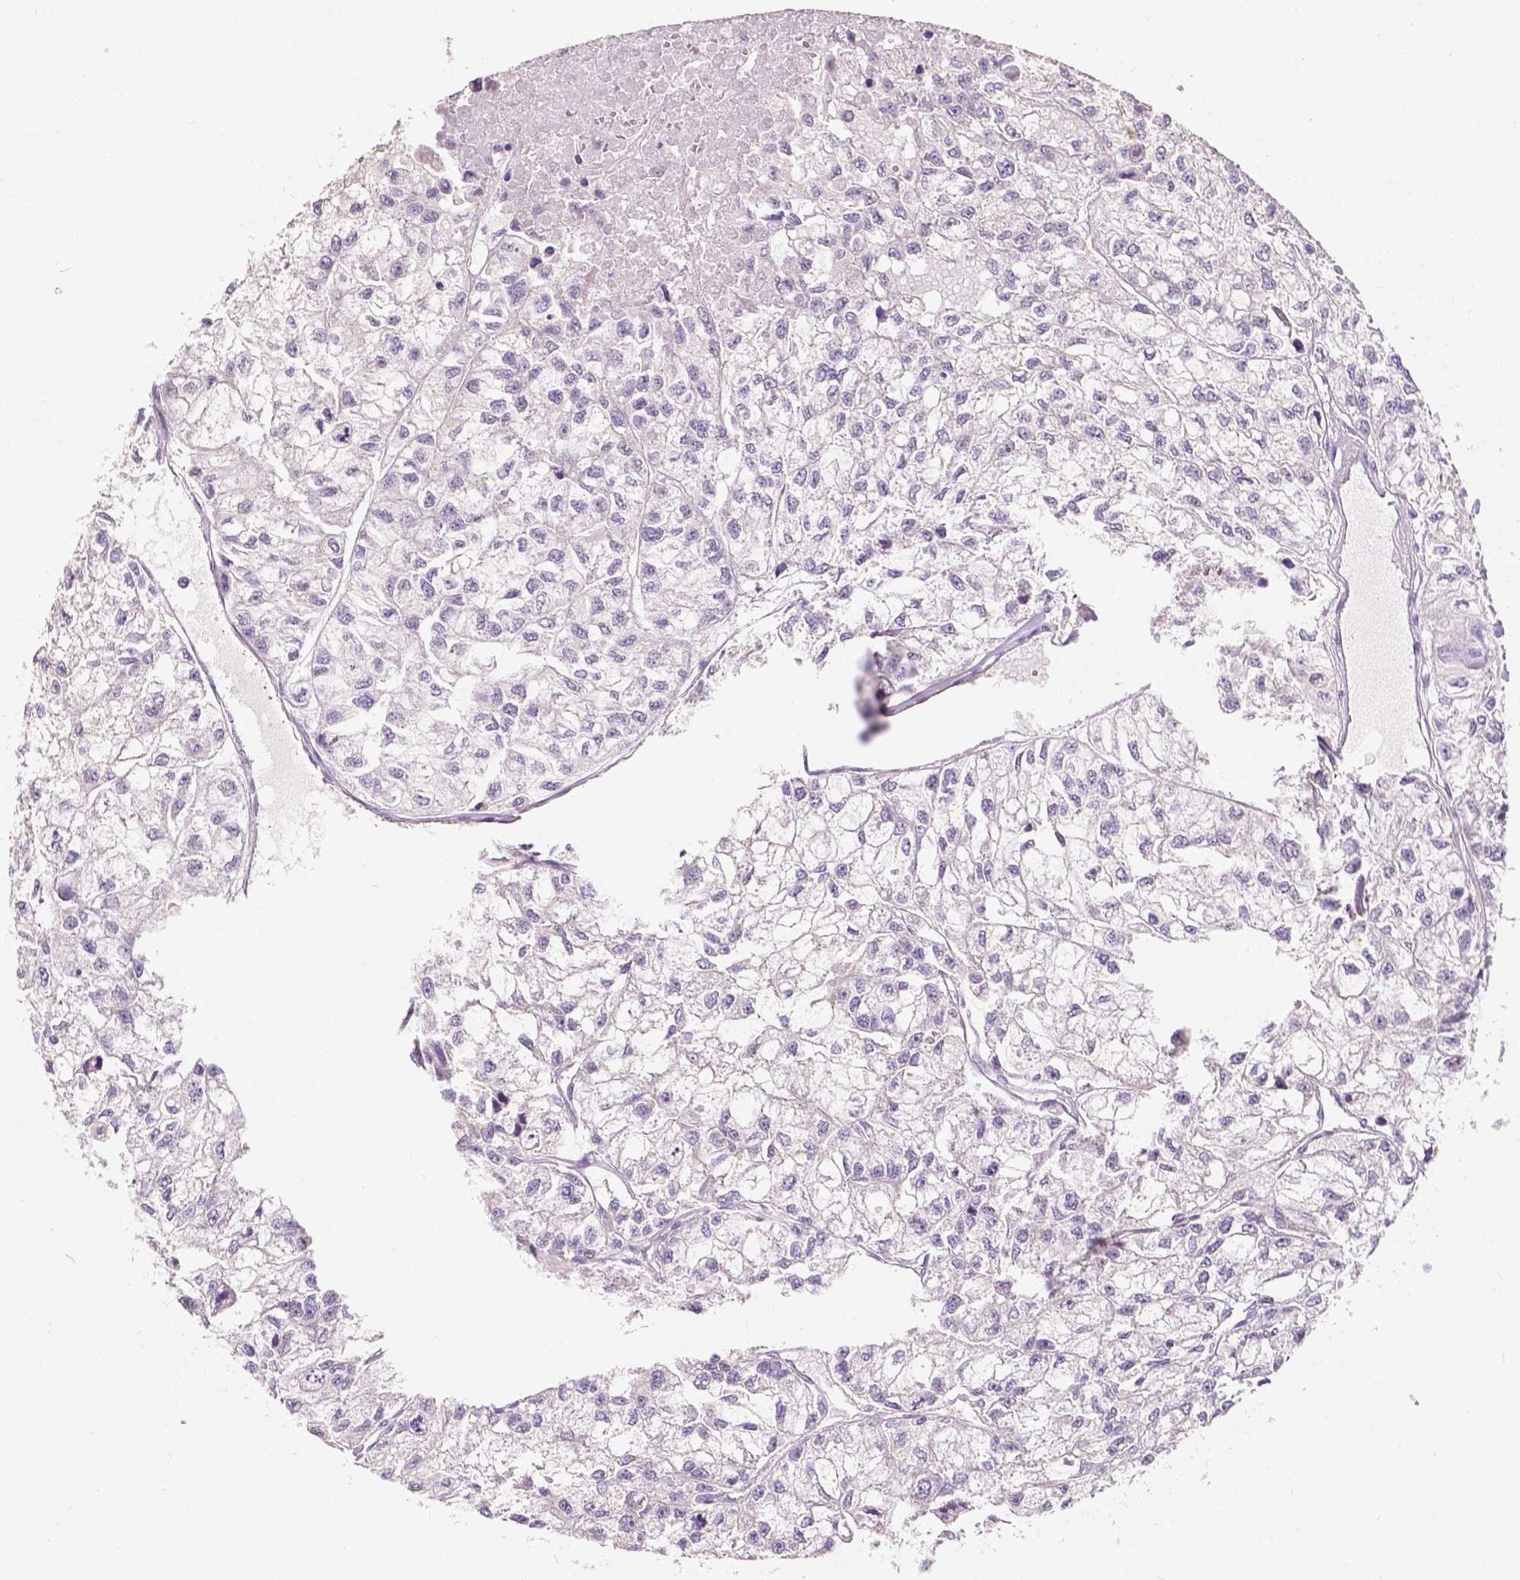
{"staining": {"intensity": "negative", "quantity": "none", "location": "none"}, "tissue": "renal cancer", "cell_type": "Tumor cells", "image_type": "cancer", "snomed": [{"axis": "morphology", "description": "Adenocarcinoma, NOS"}, {"axis": "topography", "description": "Kidney"}], "caption": "Human renal cancer stained for a protein using IHC exhibits no expression in tumor cells.", "gene": "SIRT2", "patient": {"sex": "male", "age": 56}}